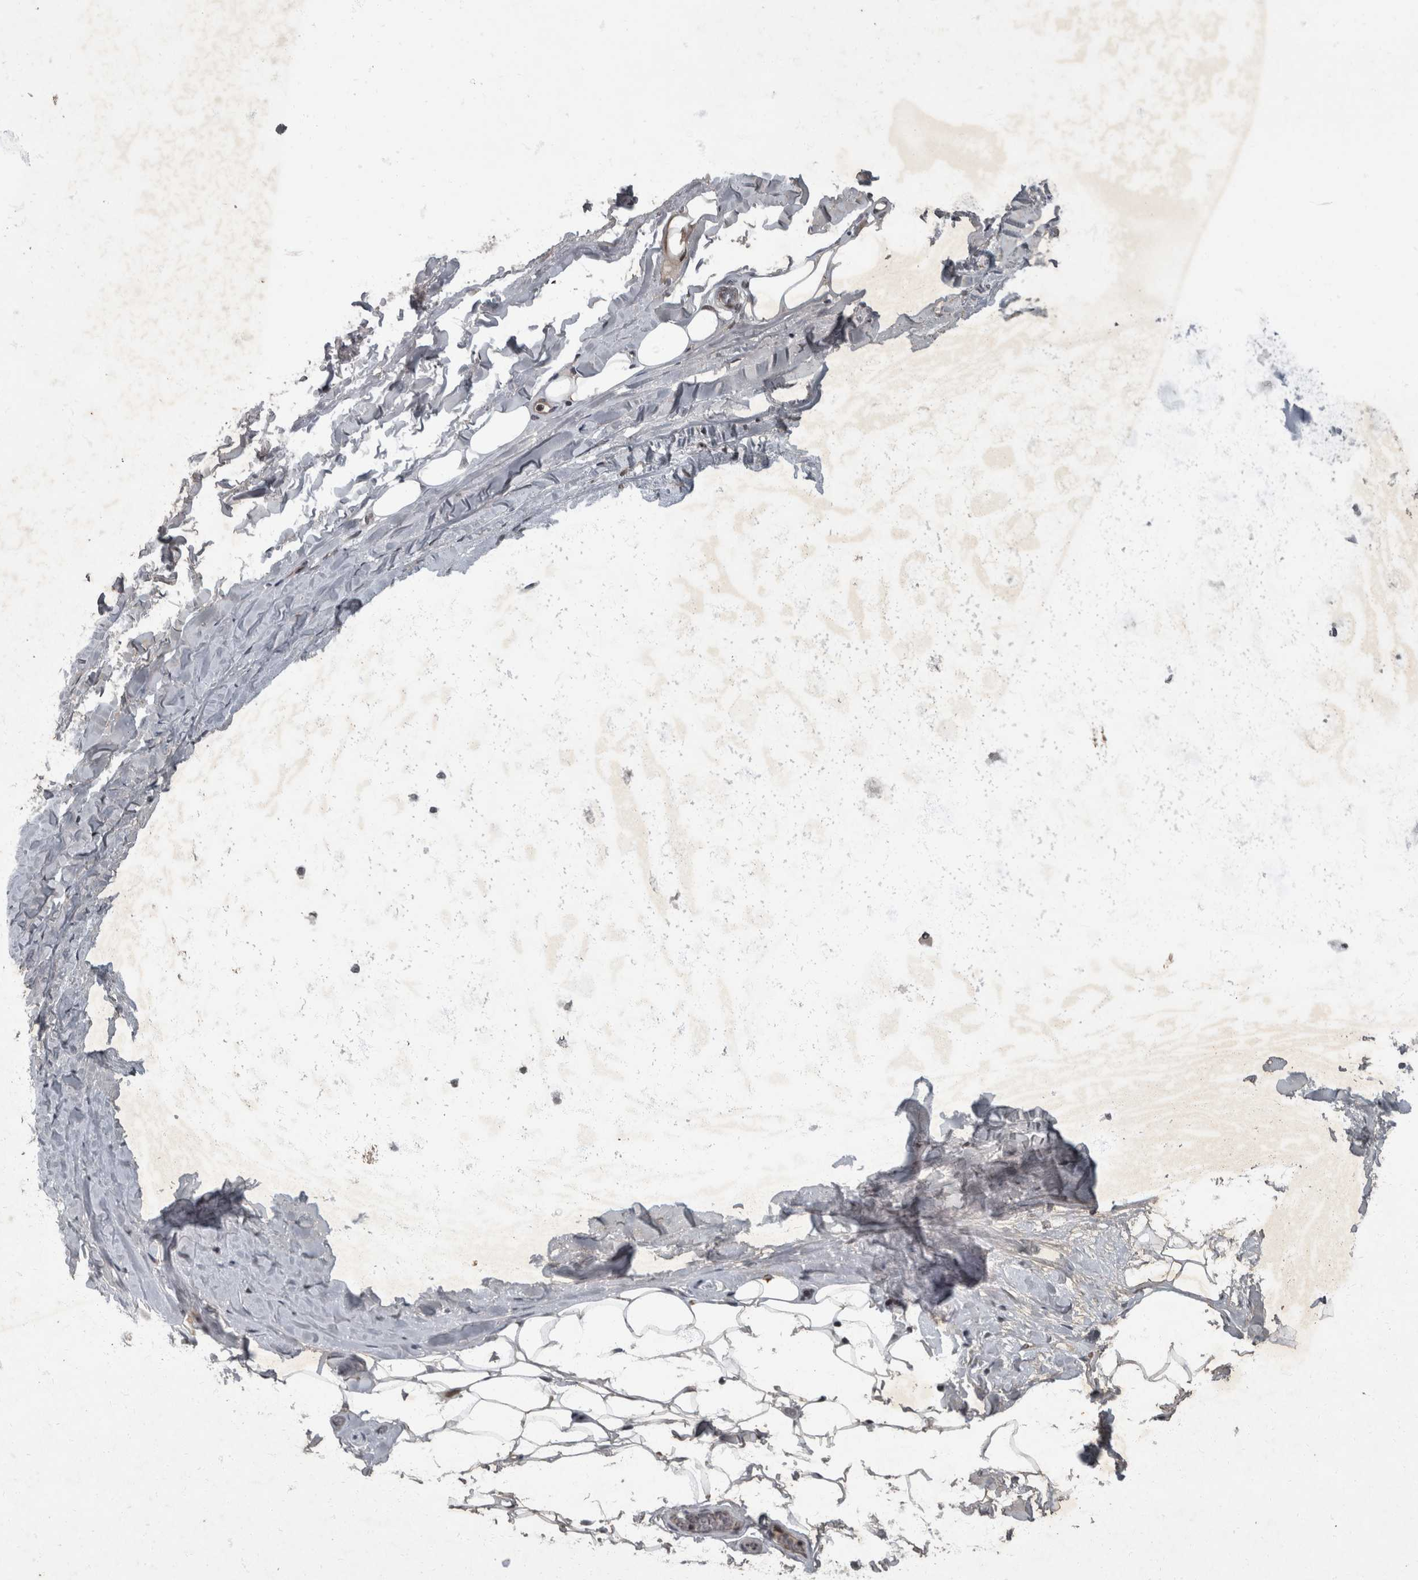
{"staining": {"intensity": "moderate", "quantity": "25%-75%", "location": "nuclear"}, "tissue": "adipose tissue", "cell_type": "Adipocytes", "image_type": "normal", "snomed": [{"axis": "morphology", "description": "Normal tissue, NOS"}, {"axis": "topography", "description": "Cartilage tissue"}], "caption": "High-magnification brightfield microscopy of normal adipose tissue stained with DAB (brown) and counterstained with hematoxylin (blue). adipocytes exhibit moderate nuclear positivity is identified in approximately25%-75% of cells.", "gene": "WDR33", "patient": {"sex": "female", "age": 63}}